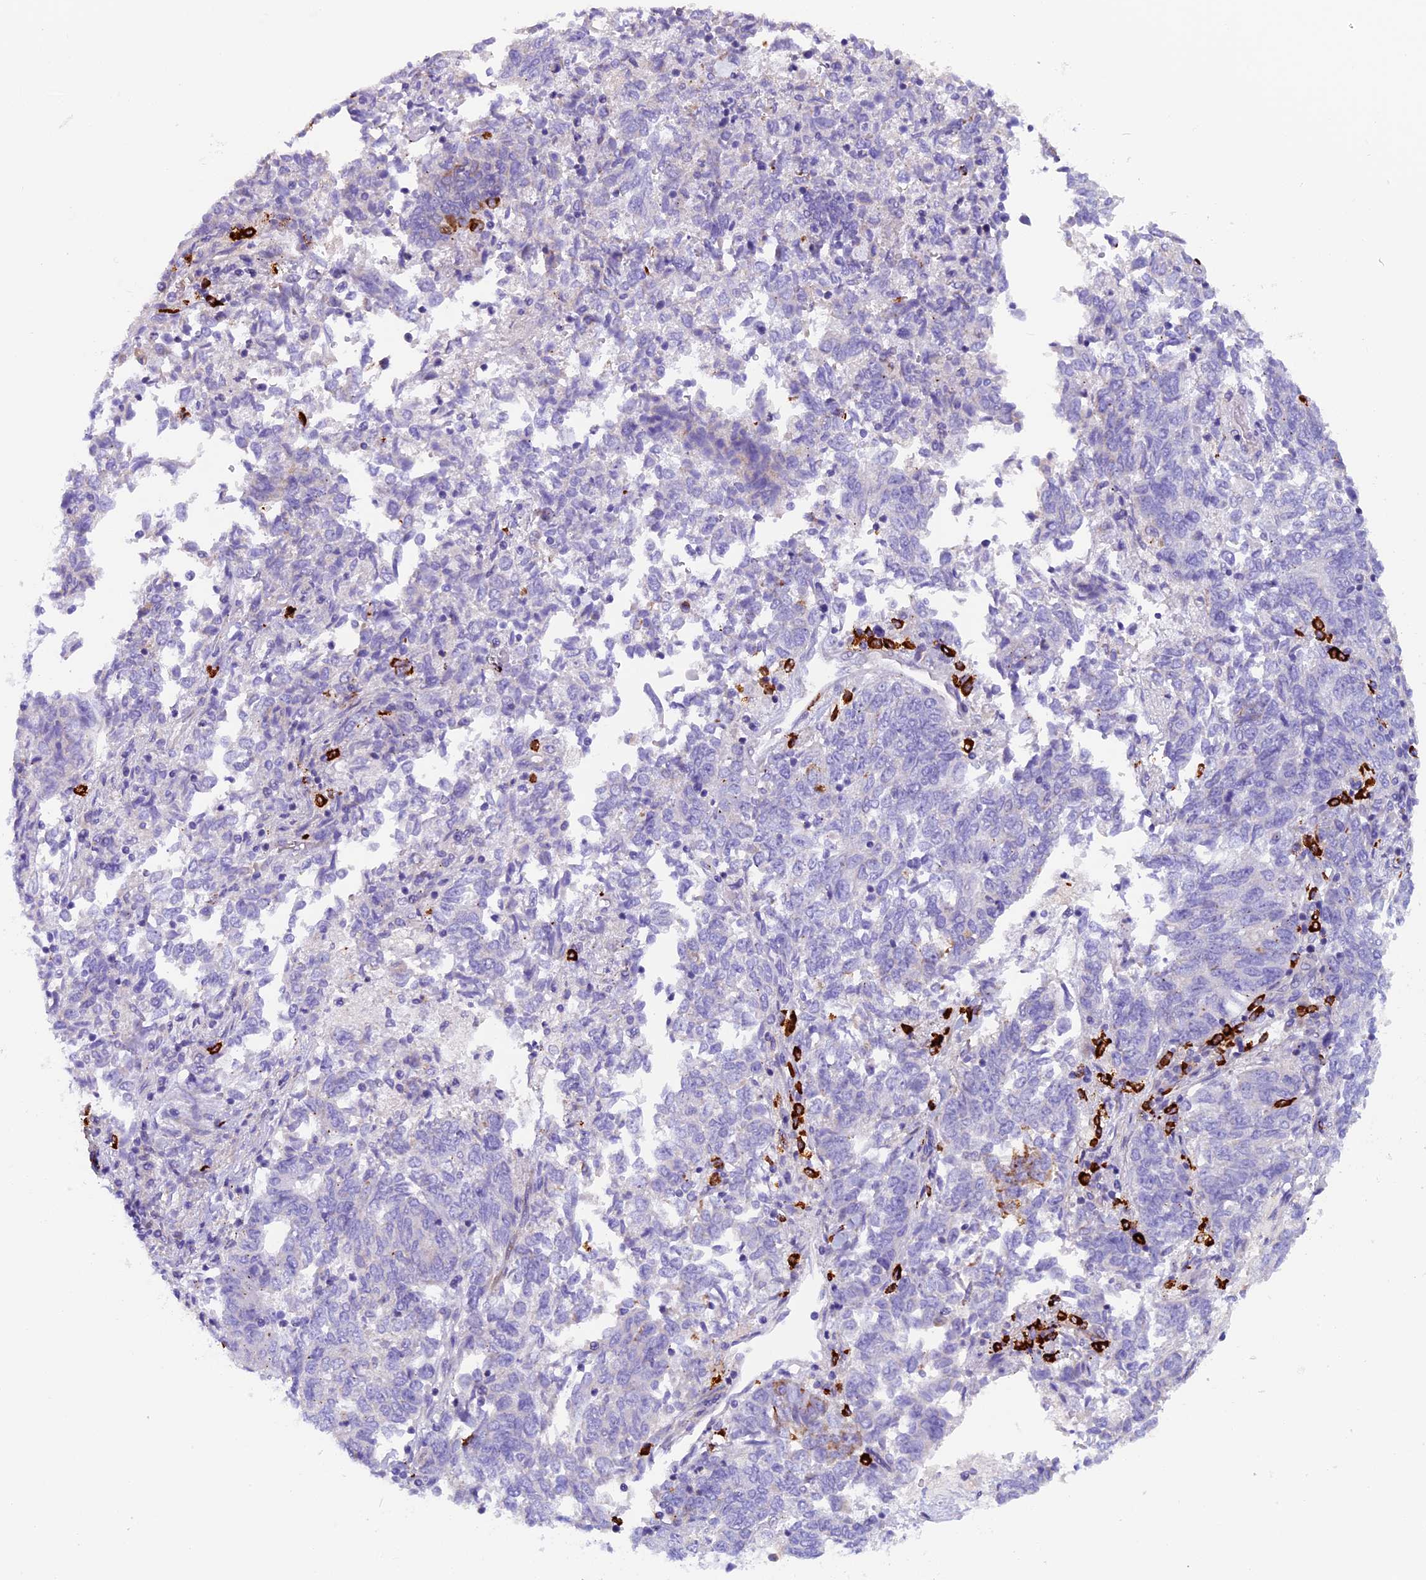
{"staining": {"intensity": "negative", "quantity": "none", "location": "none"}, "tissue": "endometrial cancer", "cell_type": "Tumor cells", "image_type": "cancer", "snomed": [{"axis": "morphology", "description": "Adenocarcinoma, NOS"}, {"axis": "topography", "description": "Endometrium"}], "caption": "This is an immunohistochemistry photomicrograph of human endometrial cancer (adenocarcinoma). There is no staining in tumor cells.", "gene": "RTTN", "patient": {"sex": "female", "age": 80}}